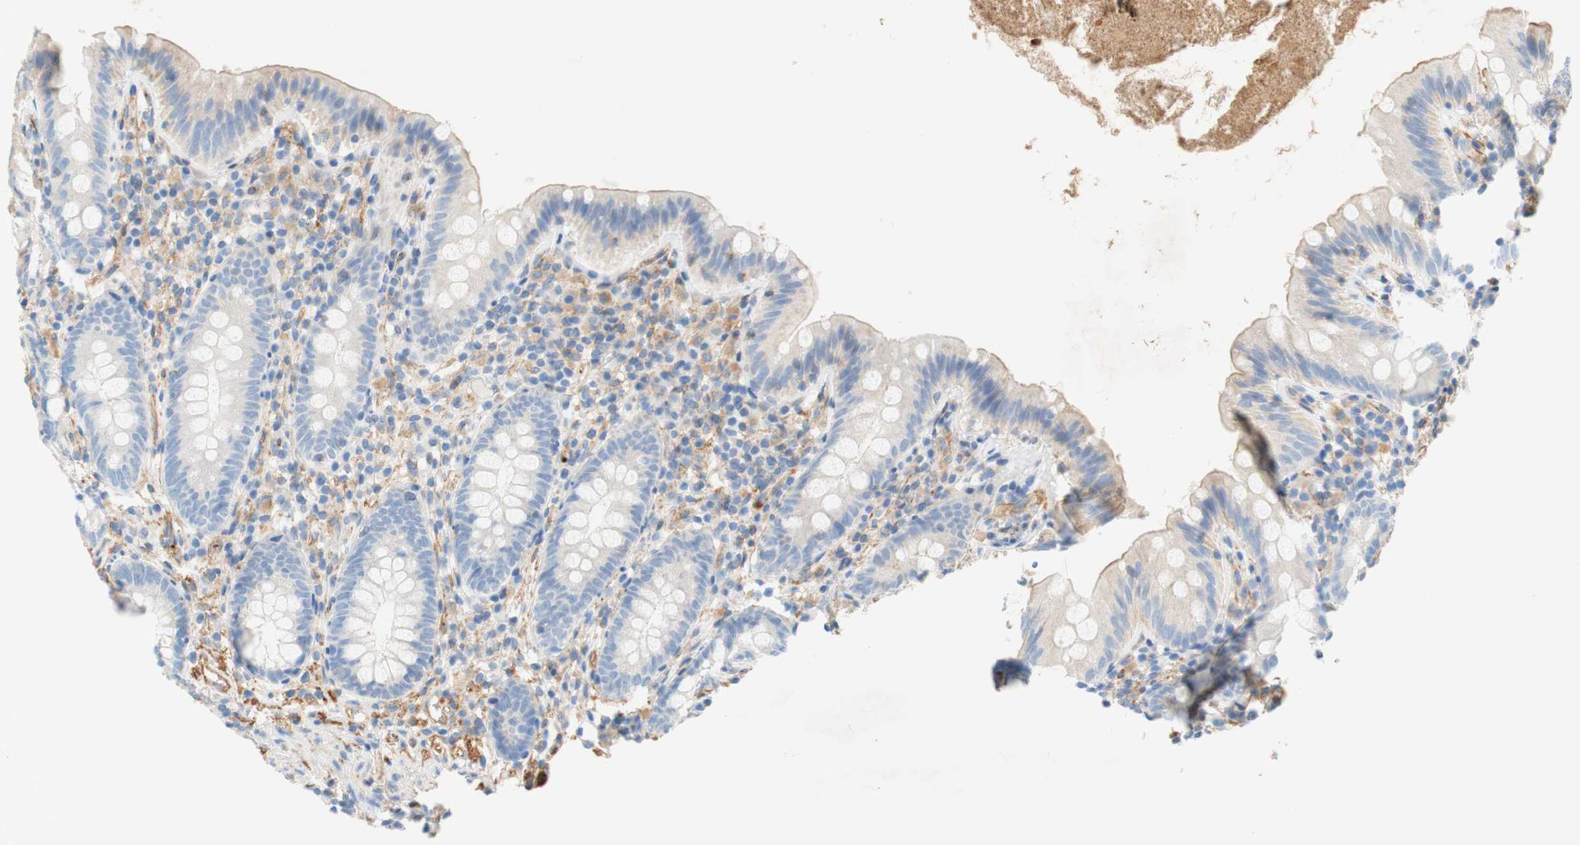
{"staining": {"intensity": "negative", "quantity": "none", "location": "none"}, "tissue": "appendix", "cell_type": "Glandular cells", "image_type": "normal", "snomed": [{"axis": "morphology", "description": "Normal tissue, NOS"}, {"axis": "topography", "description": "Appendix"}], "caption": "This is an IHC histopathology image of benign appendix. There is no expression in glandular cells.", "gene": "STOM", "patient": {"sex": "male", "age": 52}}